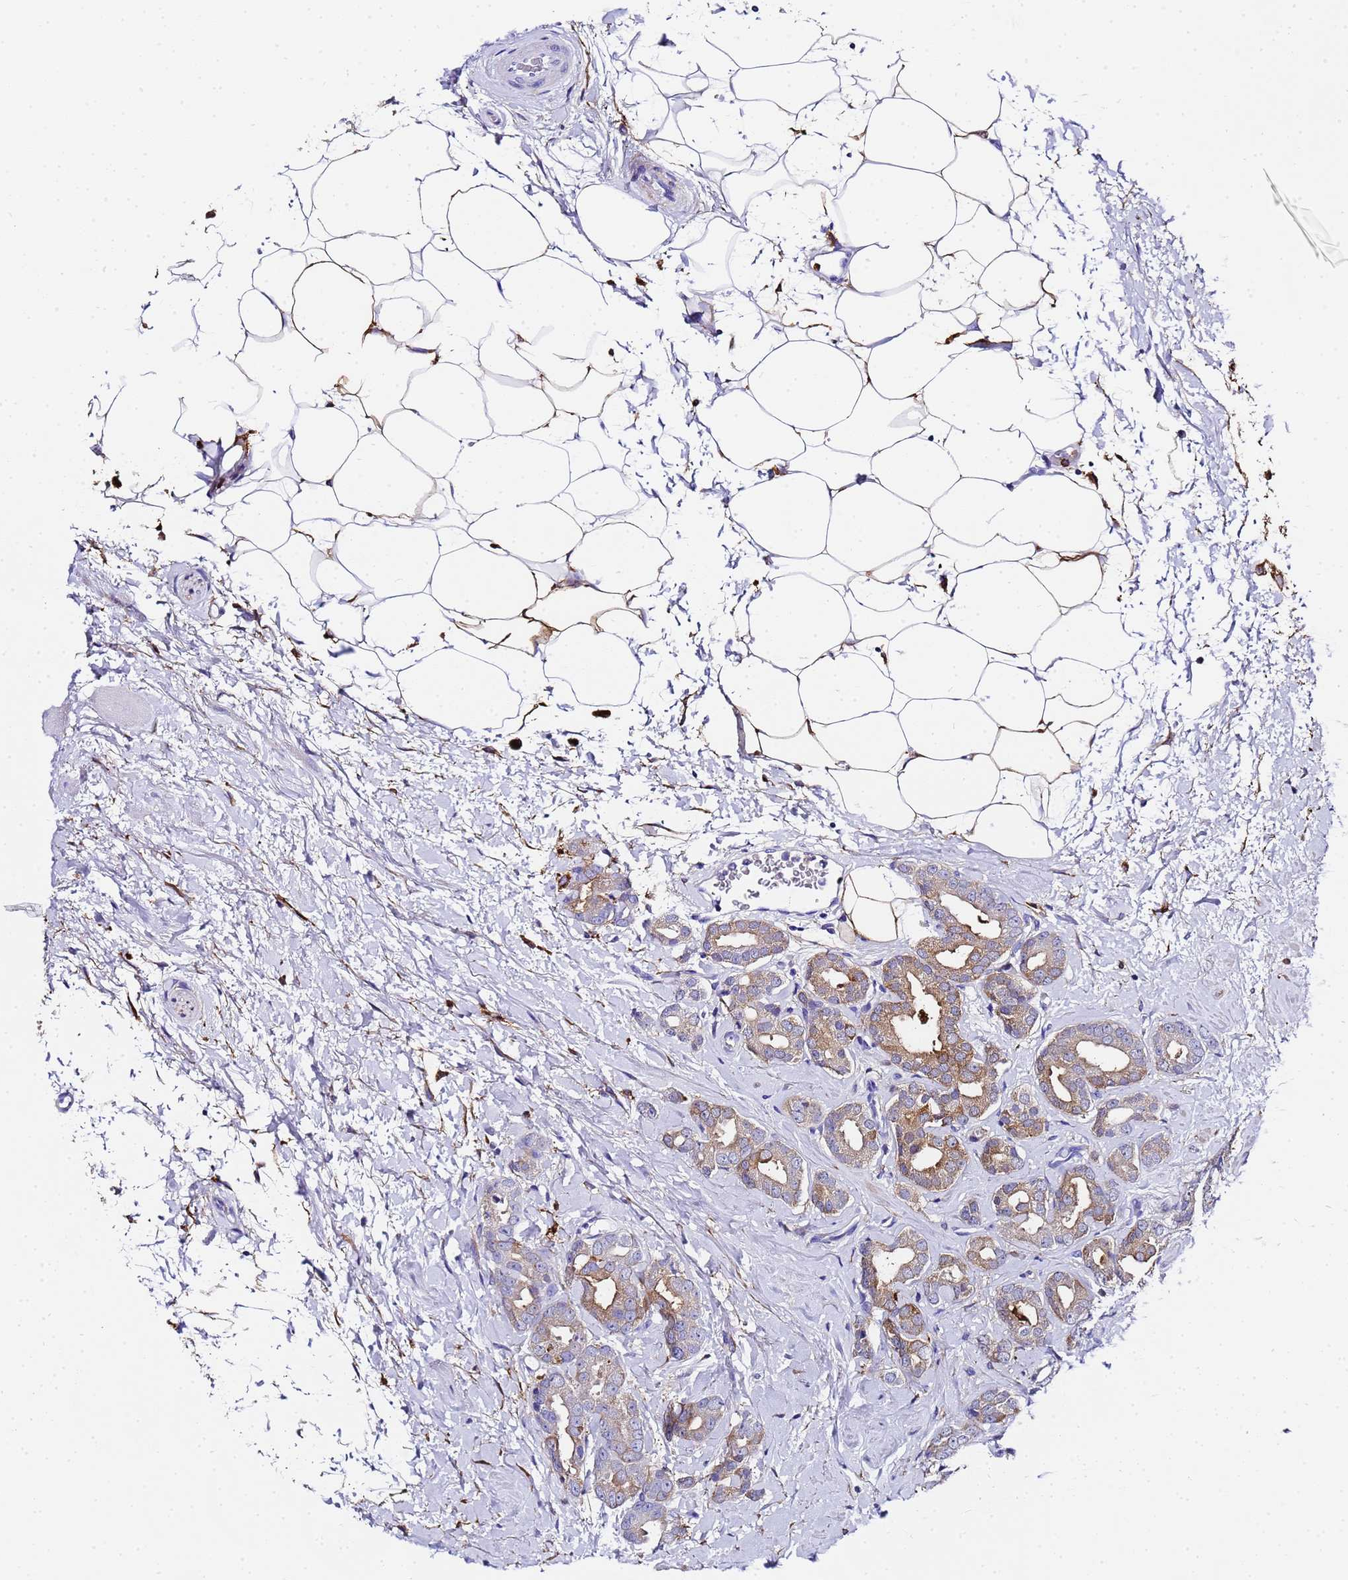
{"staining": {"intensity": "moderate", "quantity": ">75%", "location": "cytoplasmic/membranous"}, "tissue": "prostate cancer", "cell_type": "Tumor cells", "image_type": "cancer", "snomed": [{"axis": "morphology", "description": "Adenocarcinoma, High grade"}, {"axis": "topography", "description": "Prostate"}], "caption": "Immunohistochemistry photomicrograph of neoplastic tissue: prostate high-grade adenocarcinoma stained using IHC demonstrates medium levels of moderate protein expression localized specifically in the cytoplasmic/membranous of tumor cells, appearing as a cytoplasmic/membranous brown color.", "gene": "FTL", "patient": {"sex": "male", "age": 63}}